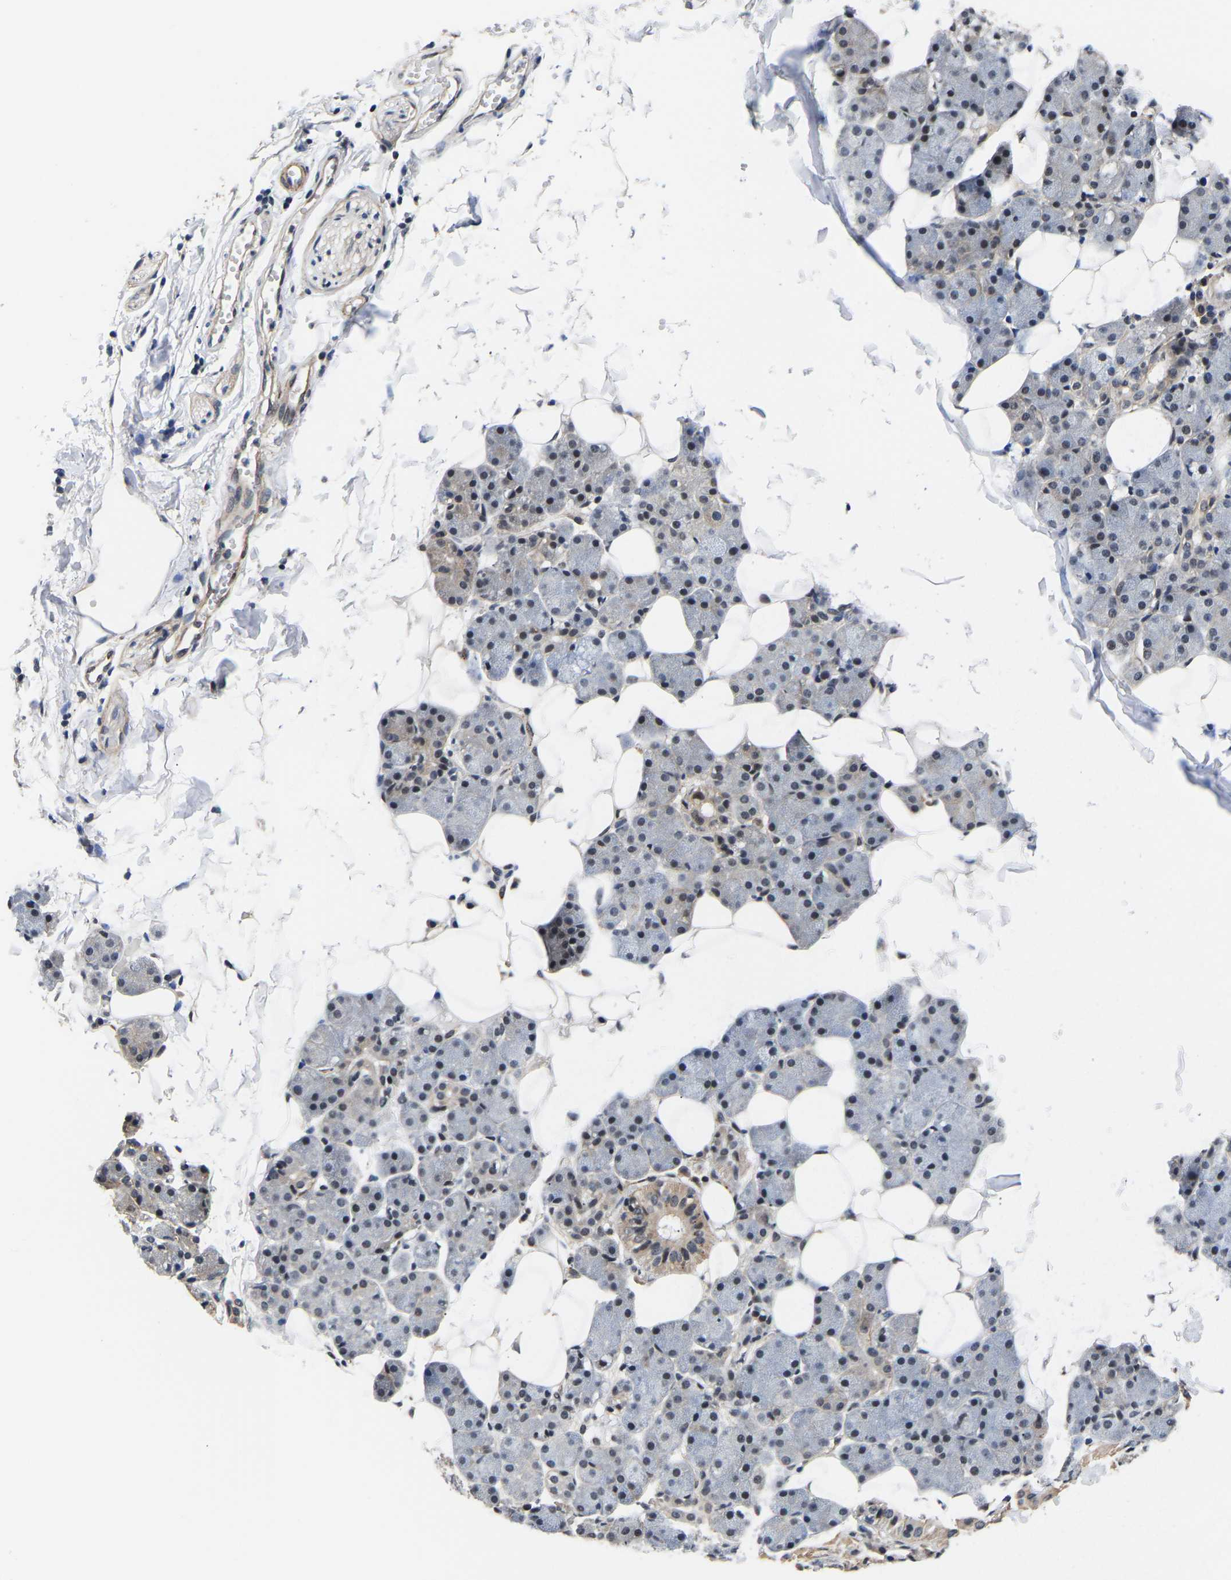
{"staining": {"intensity": "moderate", "quantity": "<25%", "location": "cytoplasmic/membranous"}, "tissue": "salivary gland", "cell_type": "Glandular cells", "image_type": "normal", "snomed": [{"axis": "morphology", "description": "Normal tissue, NOS"}, {"axis": "topography", "description": "Salivary gland"}], "caption": "A high-resolution photomicrograph shows immunohistochemistry (IHC) staining of unremarkable salivary gland, which reveals moderate cytoplasmic/membranous staining in approximately <25% of glandular cells.", "gene": "METTL16", "patient": {"sex": "female", "age": 33}}